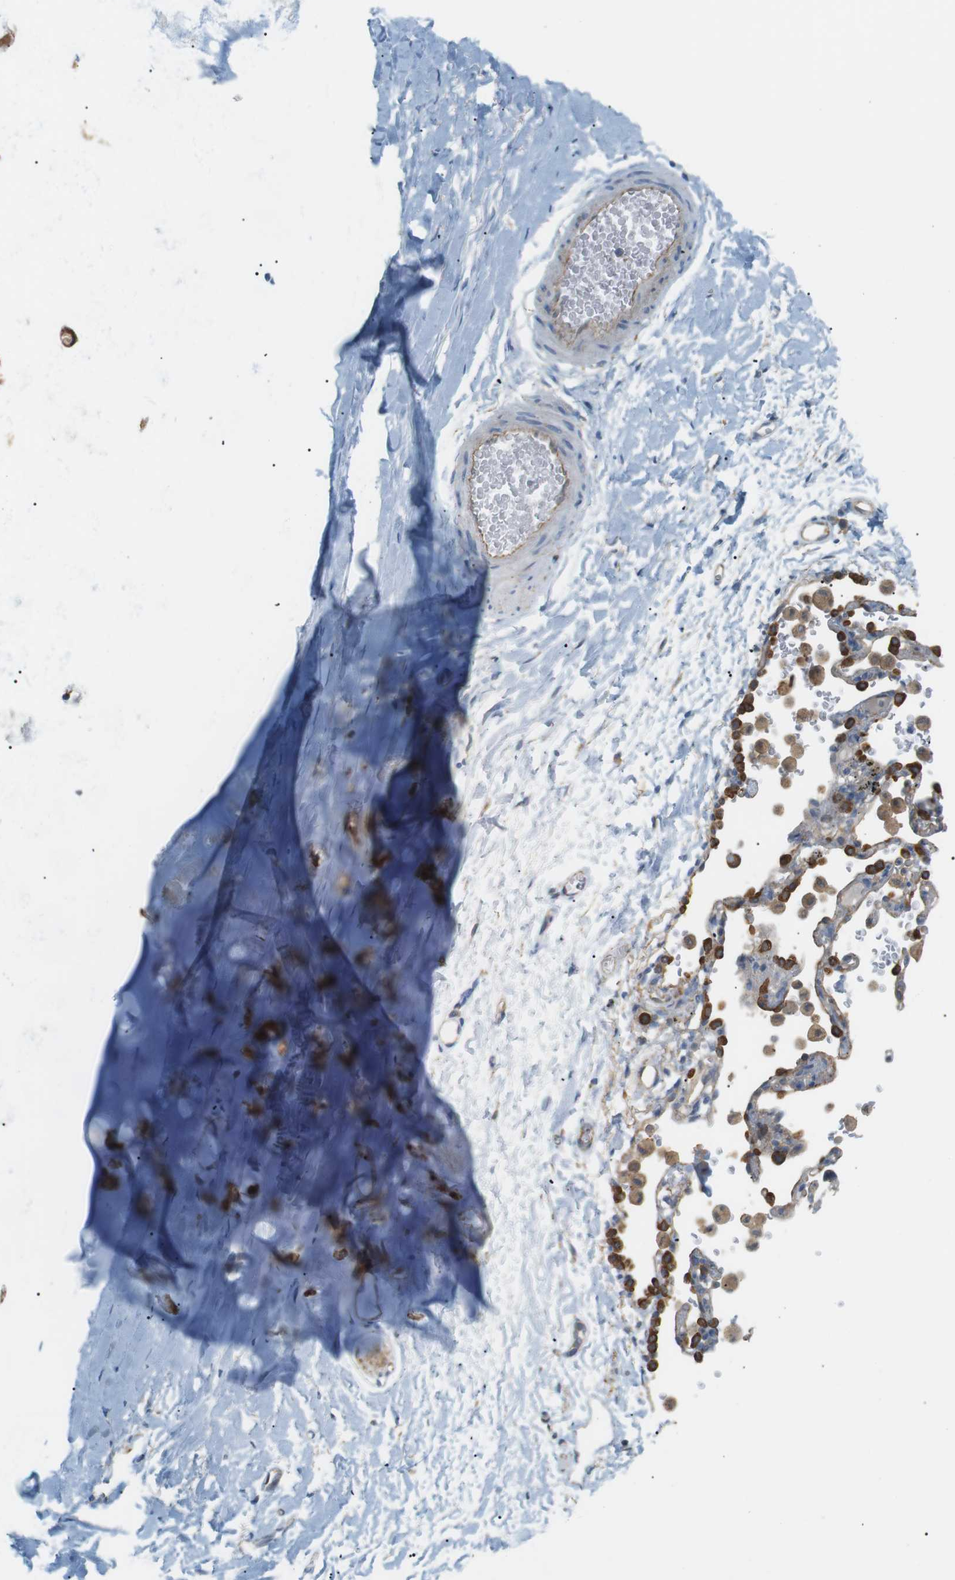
{"staining": {"intensity": "moderate", "quantity": "<25%", "location": "cytoplasmic/membranous"}, "tissue": "adipose tissue", "cell_type": "Adipocytes", "image_type": "normal", "snomed": [{"axis": "morphology", "description": "Normal tissue, NOS"}, {"axis": "topography", "description": "Cartilage tissue"}, {"axis": "topography", "description": "Bronchus"}], "caption": "A photomicrograph showing moderate cytoplasmic/membranous expression in about <25% of adipocytes in normal adipose tissue, as visualized by brown immunohistochemical staining.", "gene": "PEPD", "patient": {"sex": "female", "age": 53}}